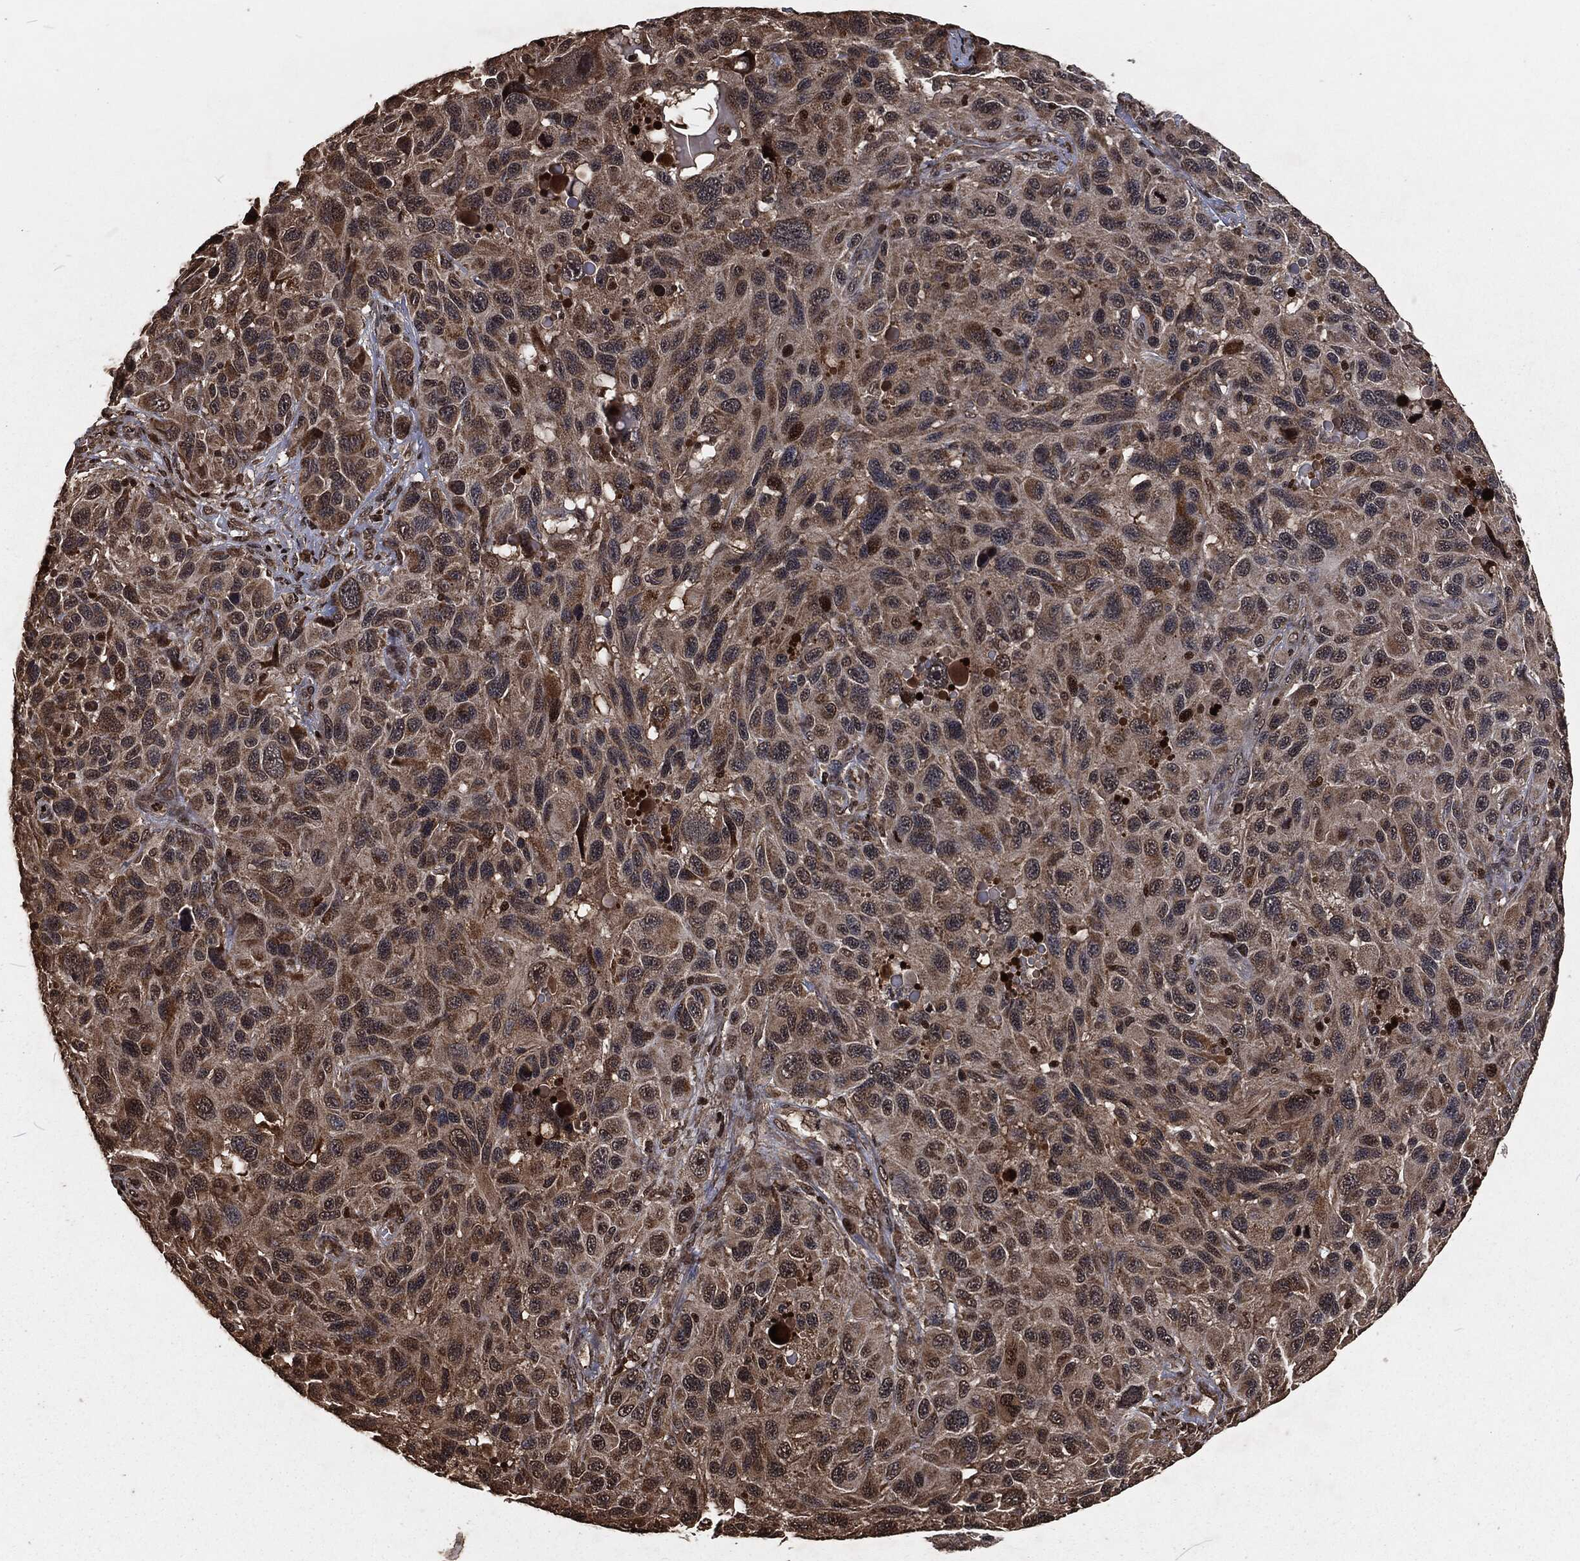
{"staining": {"intensity": "strong", "quantity": "<25%", "location": "cytoplasmic/membranous"}, "tissue": "melanoma", "cell_type": "Tumor cells", "image_type": "cancer", "snomed": [{"axis": "morphology", "description": "Malignant melanoma, NOS"}, {"axis": "topography", "description": "Skin"}], "caption": "Approximately <25% of tumor cells in malignant melanoma reveal strong cytoplasmic/membranous protein staining as visualized by brown immunohistochemical staining.", "gene": "SNAI1", "patient": {"sex": "male", "age": 53}}